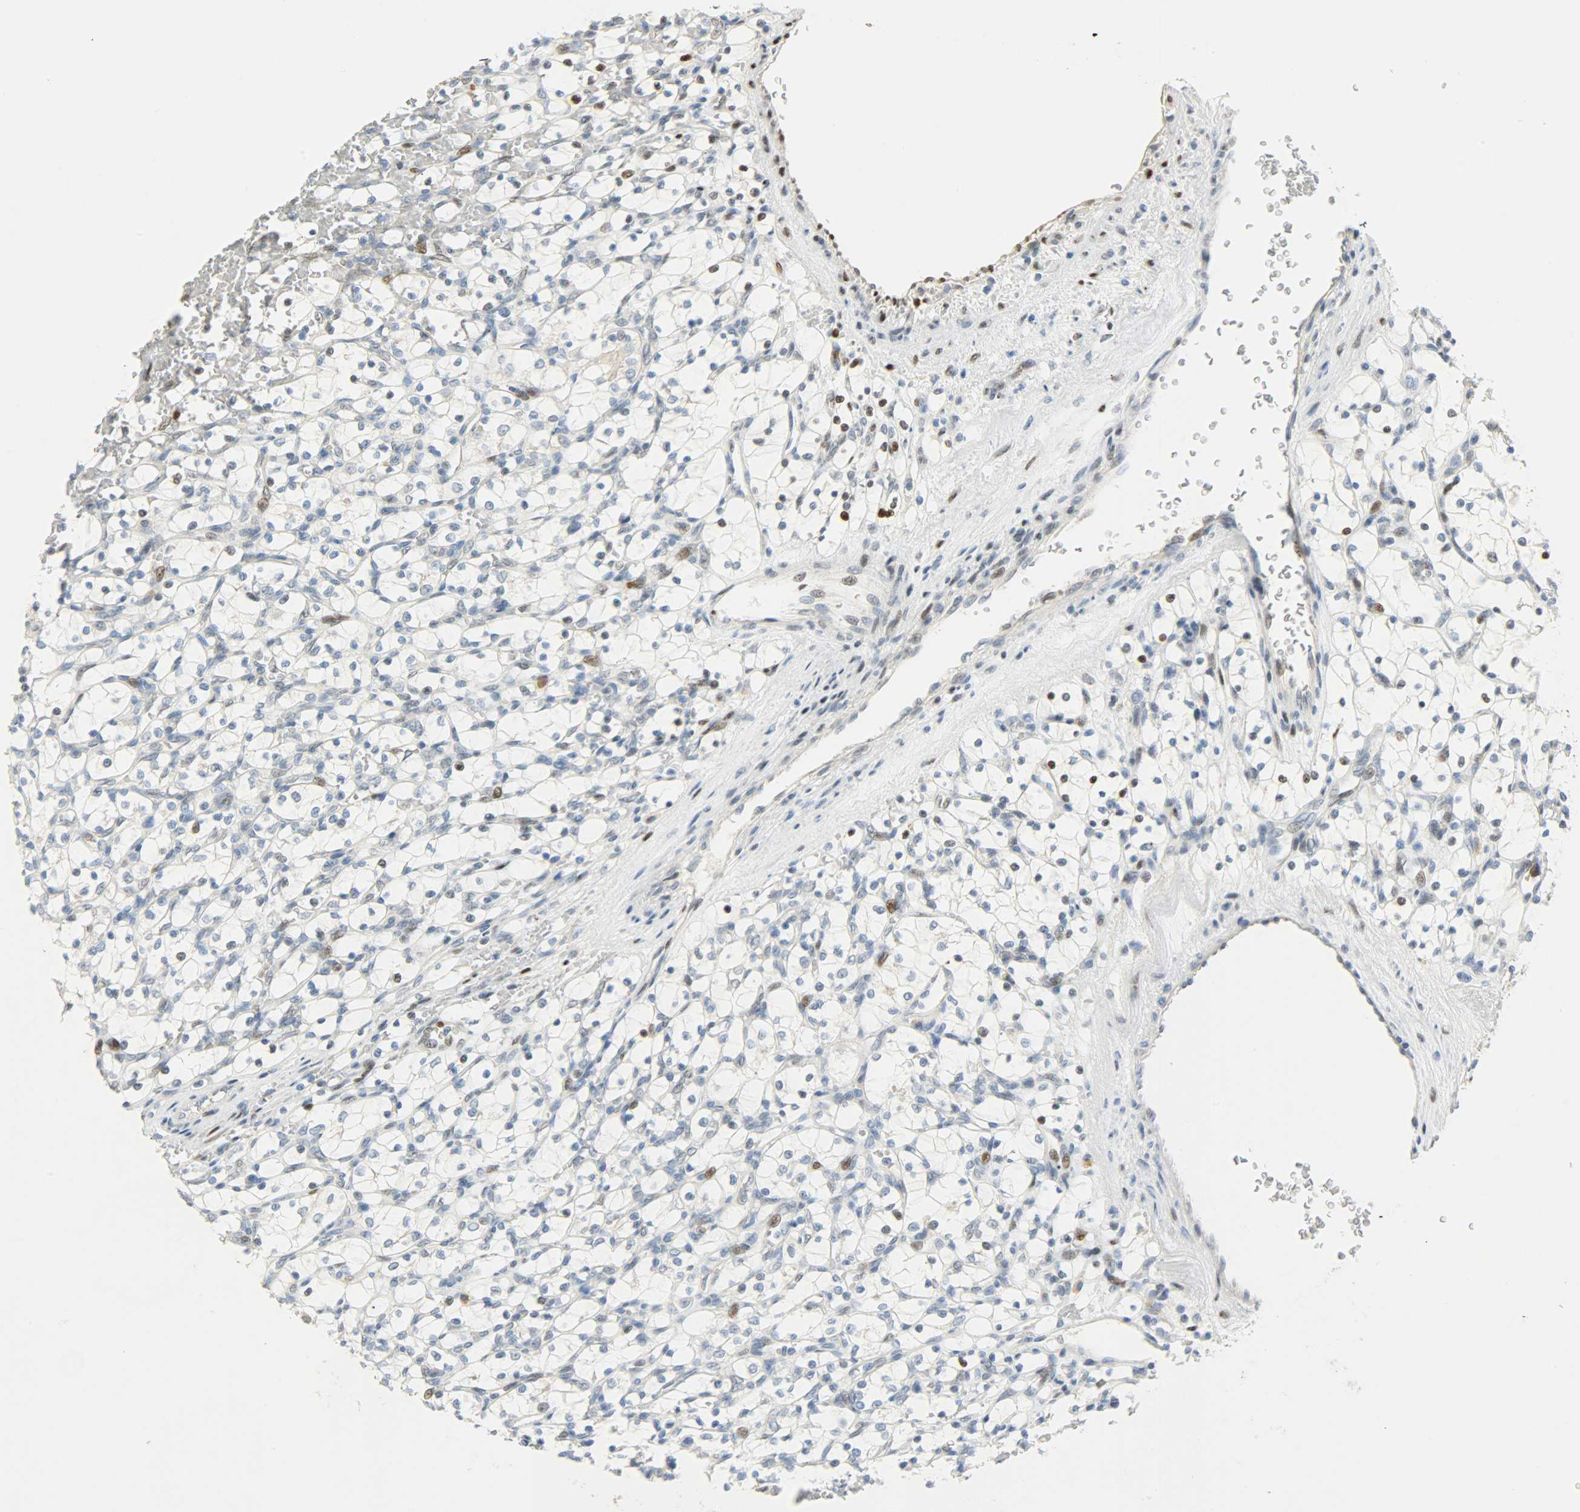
{"staining": {"intensity": "negative", "quantity": "none", "location": "none"}, "tissue": "renal cancer", "cell_type": "Tumor cells", "image_type": "cancer", "snomed": [{"axis": "morphology", "description": "Adenocarcinoma, NOS"}, {"axis": "topography", "description": "Kidney"}], "caption": "An image of human adenocarcinoma (renal) is negative for staining in tumor cells. (Brightfield microscopy of DAB (3,3'-diaminobenzidine) immunohistochemistry at high magnification).", "gene": "JUNB", "patient": {"sex": "female", "age": 69}}